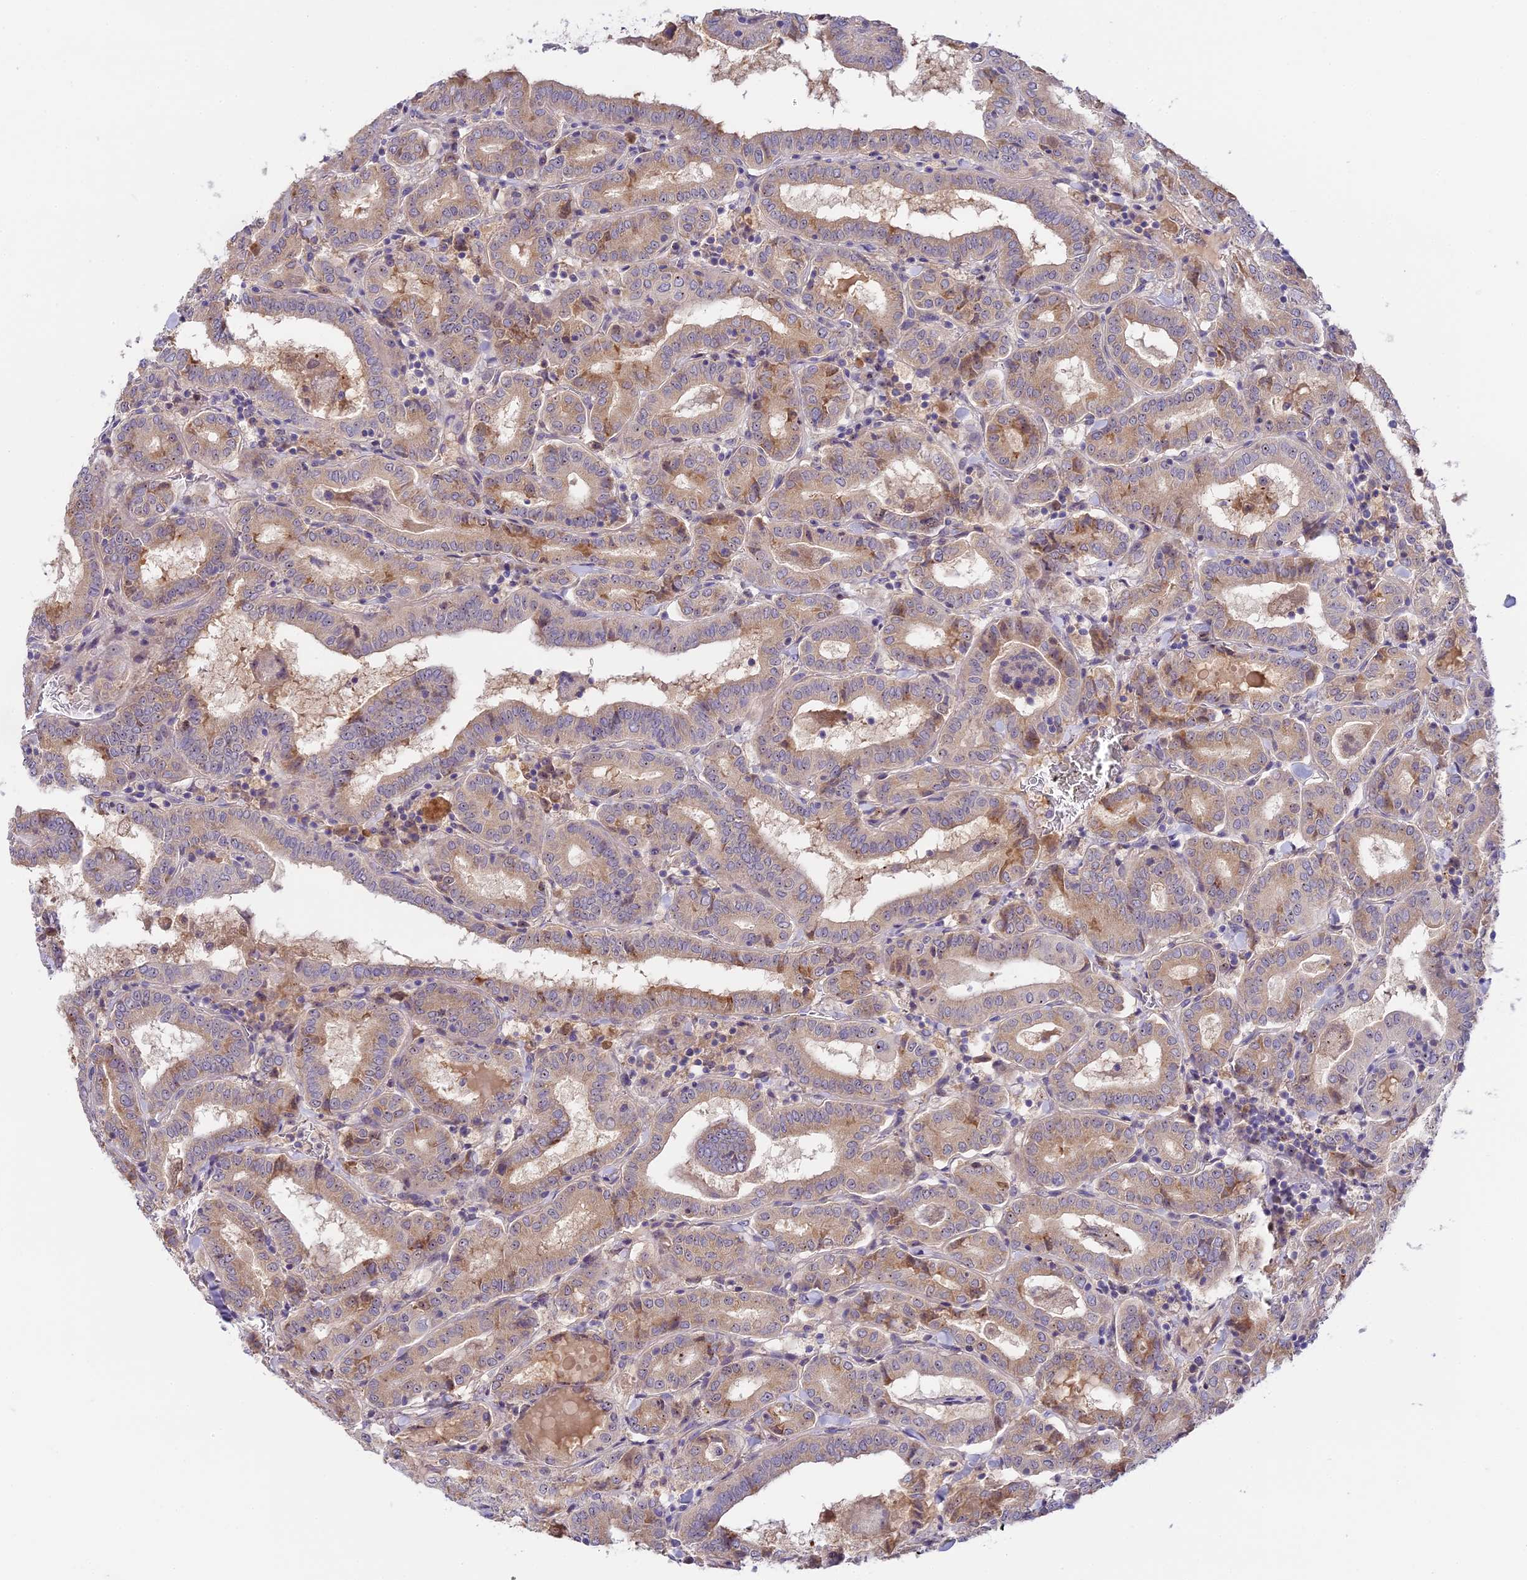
{"staining": {"intensity": "moderate", "quantity": "<25%", "location": "cytoplasmic/membranous"}, "tissue": "thyroid cancer", "cell_type": "Tumor cells", "image_type": "cancer", "snomed": [{"axis": "morphology", "description": "Papillary adenocarcinoma, NOS"}, {"axis": "topography", "description": "Thyroid gland"}], "caption": "The histopathology image demonstrates immunohistochemical staining of thyroid papillary adenocarcinoma. There is moderate cytoplasmic/membranous positivity is appreciated in approximately <25% of tumor cells.", "gene": "RAD51", "patient": {"sex": "female", "age": 72}}